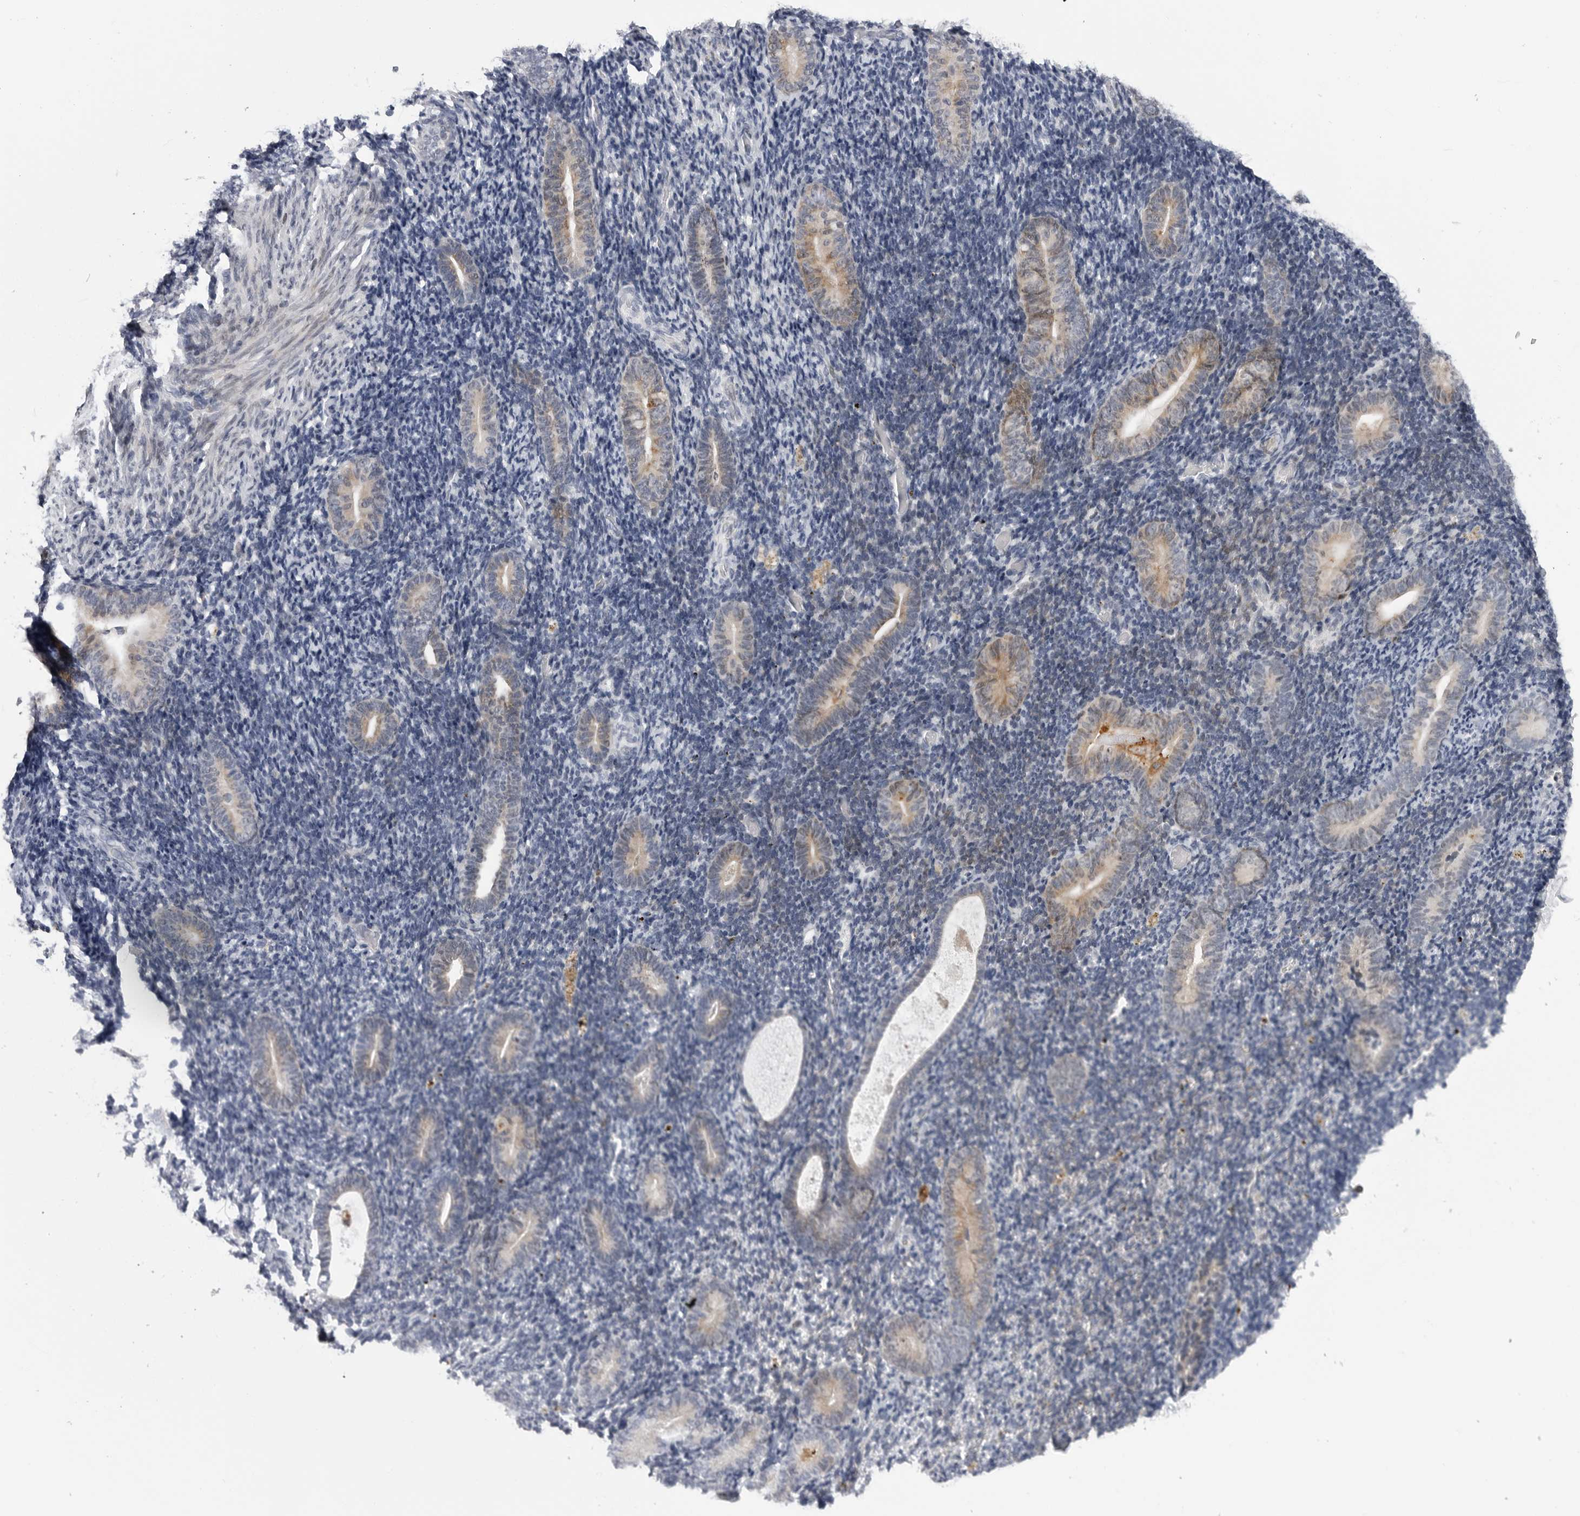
{"staining": {"intensity": "negative", "quantity": "none", "location": "none"}, "tissue": "endometrium", "cell_type": "Cells in endometrial stroma", "image_type": "normal", "snomed": [{"axis": "morphology", "description": "Normal tissue, NOS"}, {"axis": "topography", "description": "Endometrium"}], "caption": "The immunohistochemistry histopathology image has no significant staining in cells in endometrial stroma of endometrium. Brightfield microscopy of immunohistochemistry (IHC) stained with DAB (3,3'-diaminobenzidine) (brown) and hematoxylin (blue), captured at high magnification.", "gene": "CDK20", "patient": {"sex": "female", "age": 51}}